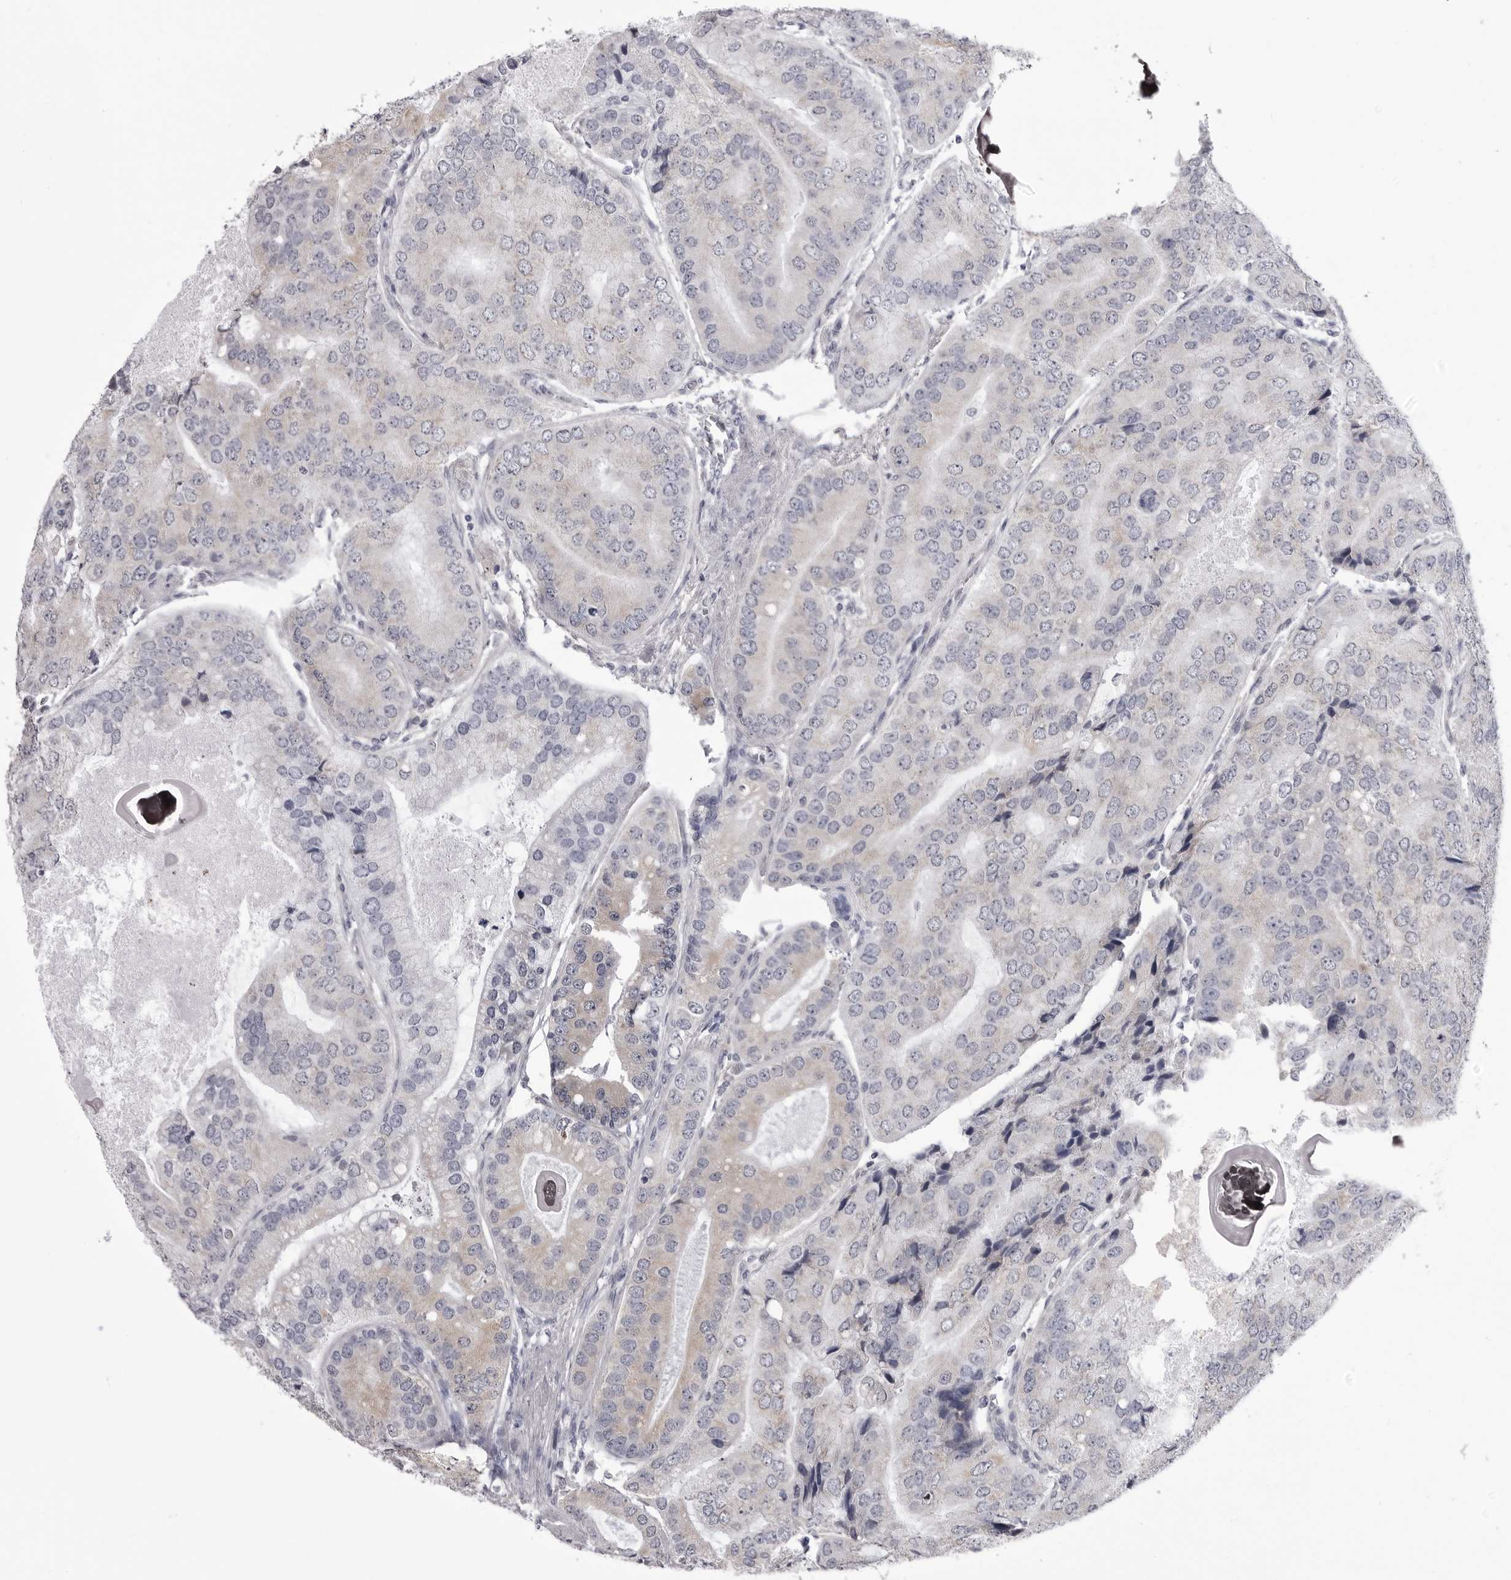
{"staining": {"intensity": "negative", "quantity": "none", "location": "none"}, "tissue": "prostate cancer", "cell_type": "Tumor cells", "image_type": "cancer", "snomed": [{"axis": "morphology", "description": "Adenocarcinoma, High grade"}, {"axis": "topography", "description": "Prostate"}], "caption": "High power microscopy photomicrograph of an IHC photomicrograph of prostate adenocarcinoma (high-grade), revealing no significant positivity in tumor cells.", "gene": "STAP2", "patient": {"sex": "male", "age": 70}}